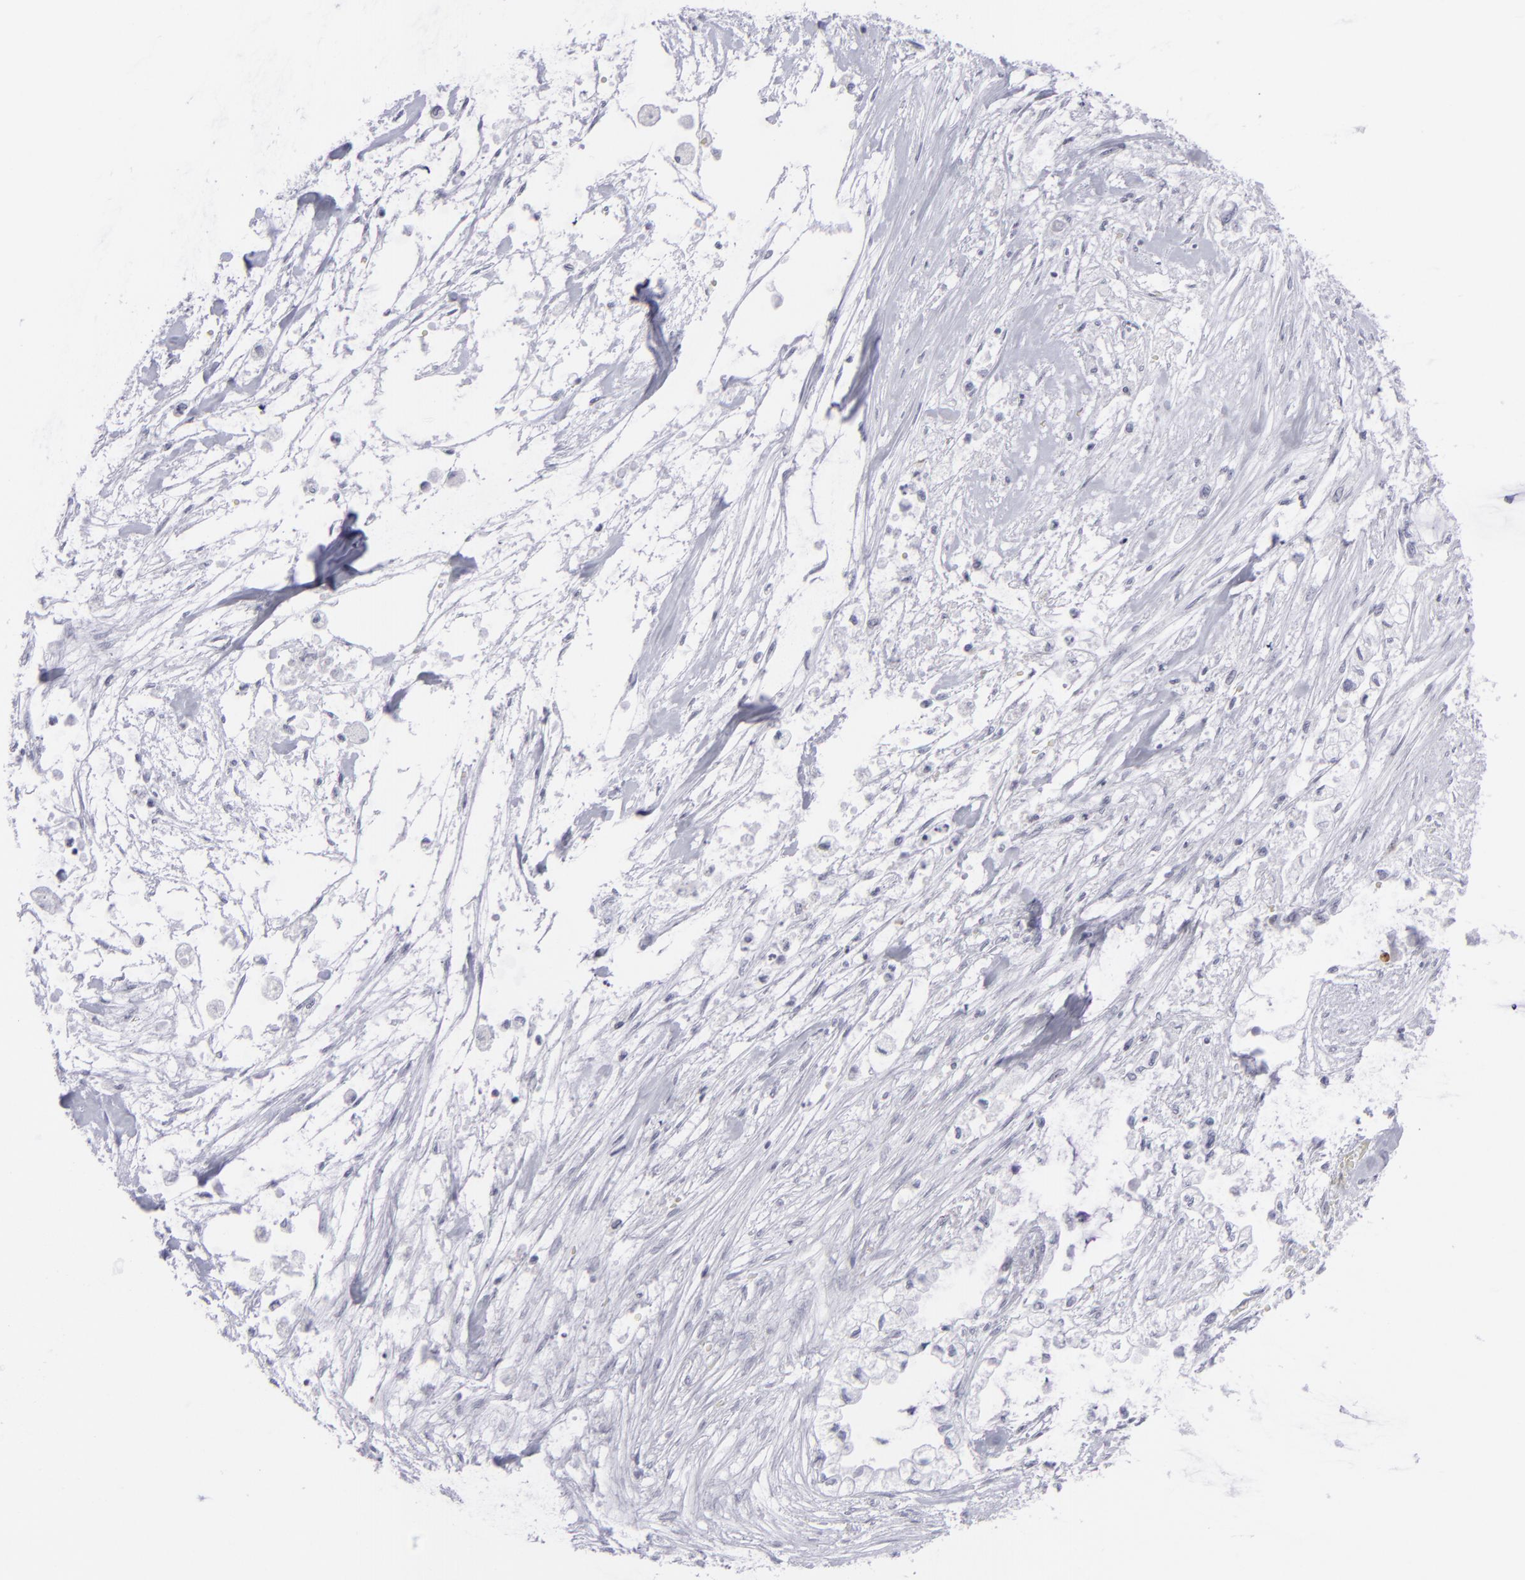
{"staining": {"intensity": "negative", "quantity": "none", "location": "none"}, "tissue": "pancreatic cancer", "cell_type": "Tumor cells", "image_type": "cancer", "snomed": [{"axis": "morphology", "description": "Adenocarcinoma, NOS"}, {"axis": "topography", "description": "Pancreas"}], "caption": "Adenocarcinoma (pancreatic) was stained to show a protein in brown. There is no significant expression in tumor cells.", "gene": "CD7", "patient": {"sex": "male", "age": 79}}